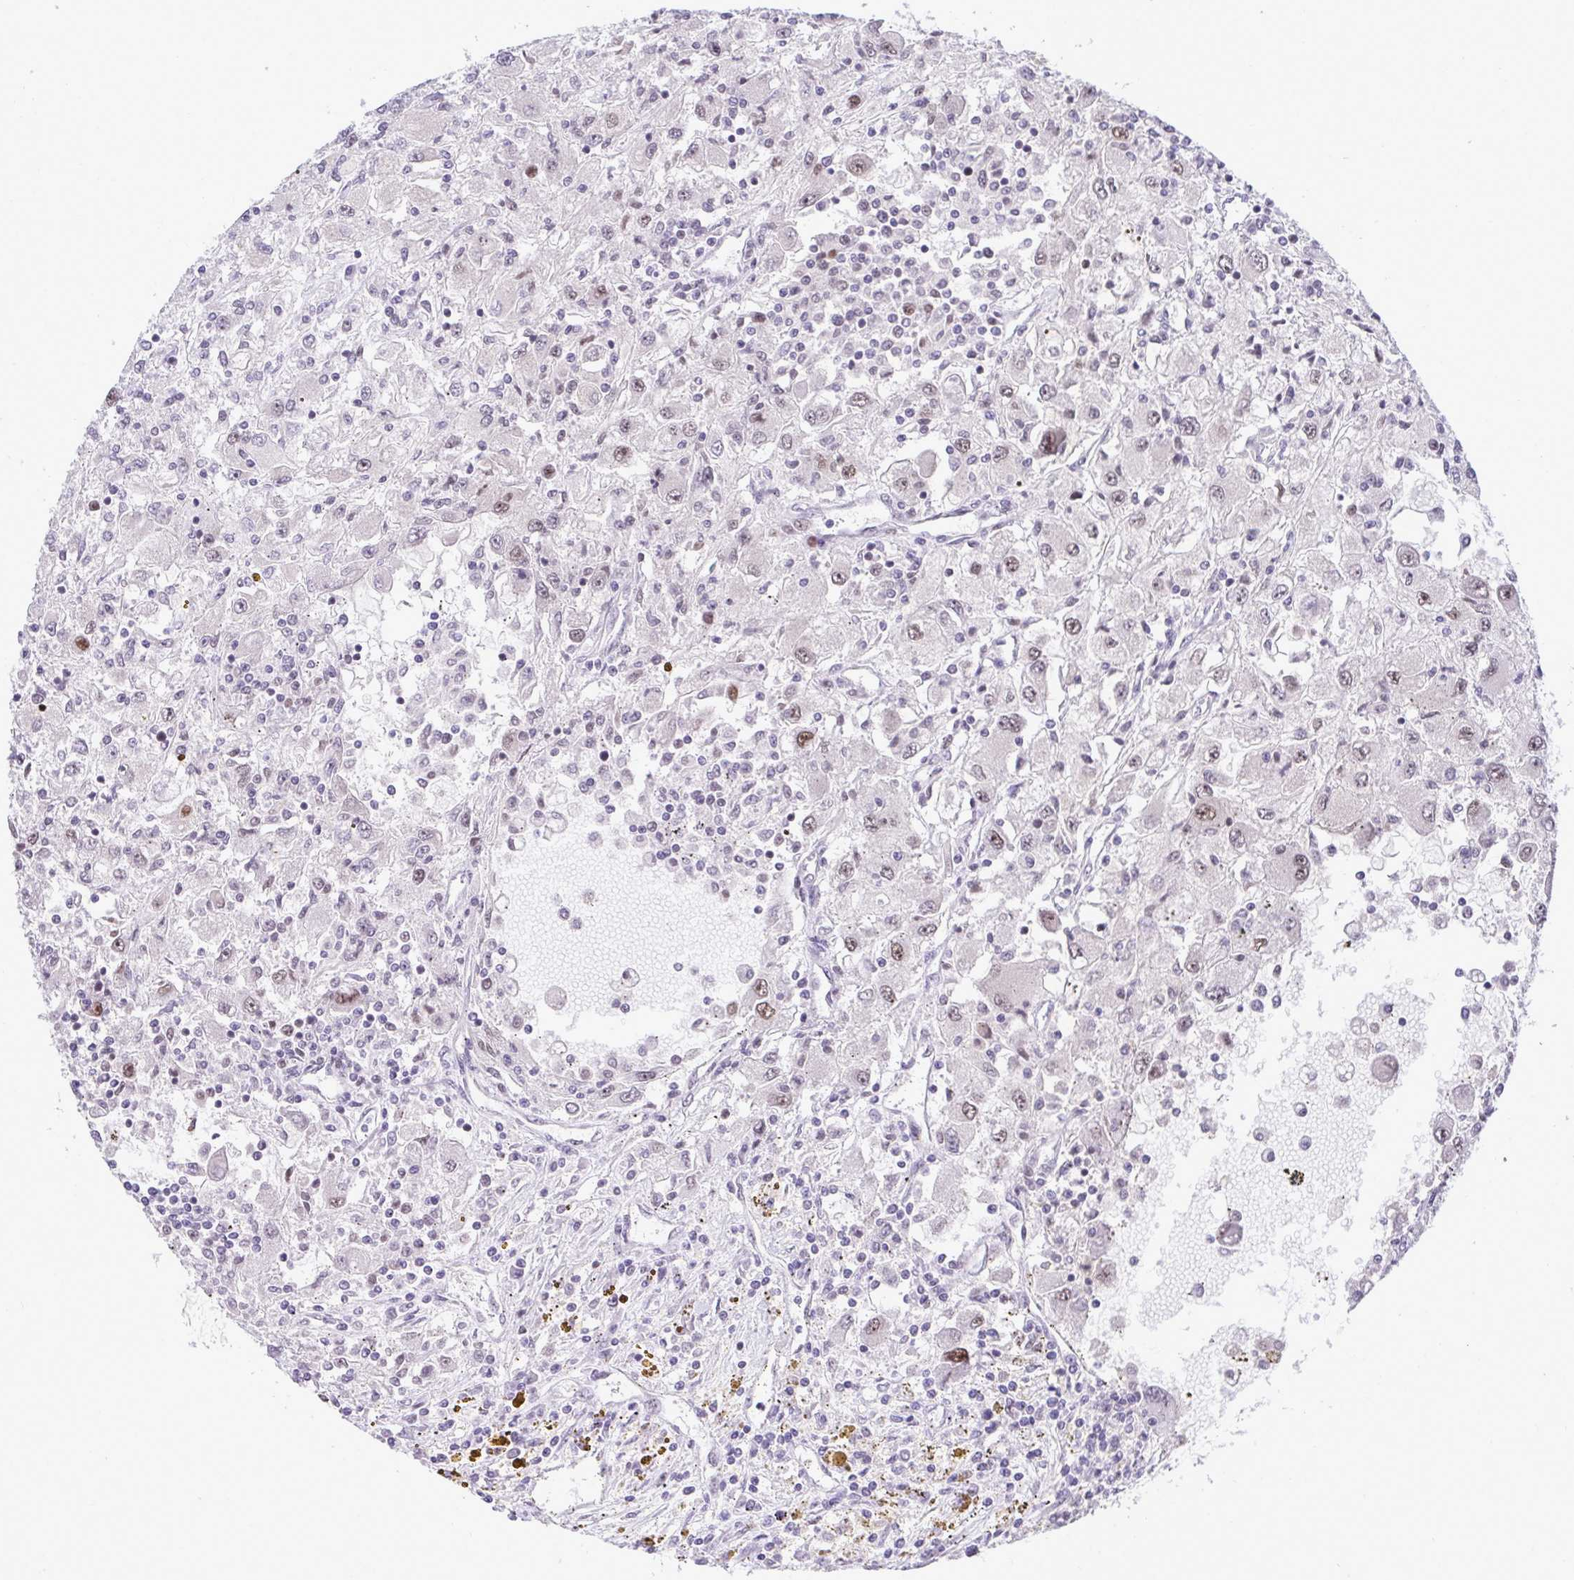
{"staining": {"intensity": "weak", "quantity": "<25%", "location": "nuclear"}, "tissue": "renal cancer", "cell_type": "Tumor cells", "image_type": "cancer", "snomed": [{"axis": "morphology", "description": "Adenocarcinoma, NOS"}, {"axis": "topography", "description": "Kidney"}], "caption": "The immunohistochemistry photomicrograph has no significant positivity in tumor cells of adenocarcinoma (renal) tissue.", "gene": "RFC4", "patient": {"sex": "female", "age": 67}}